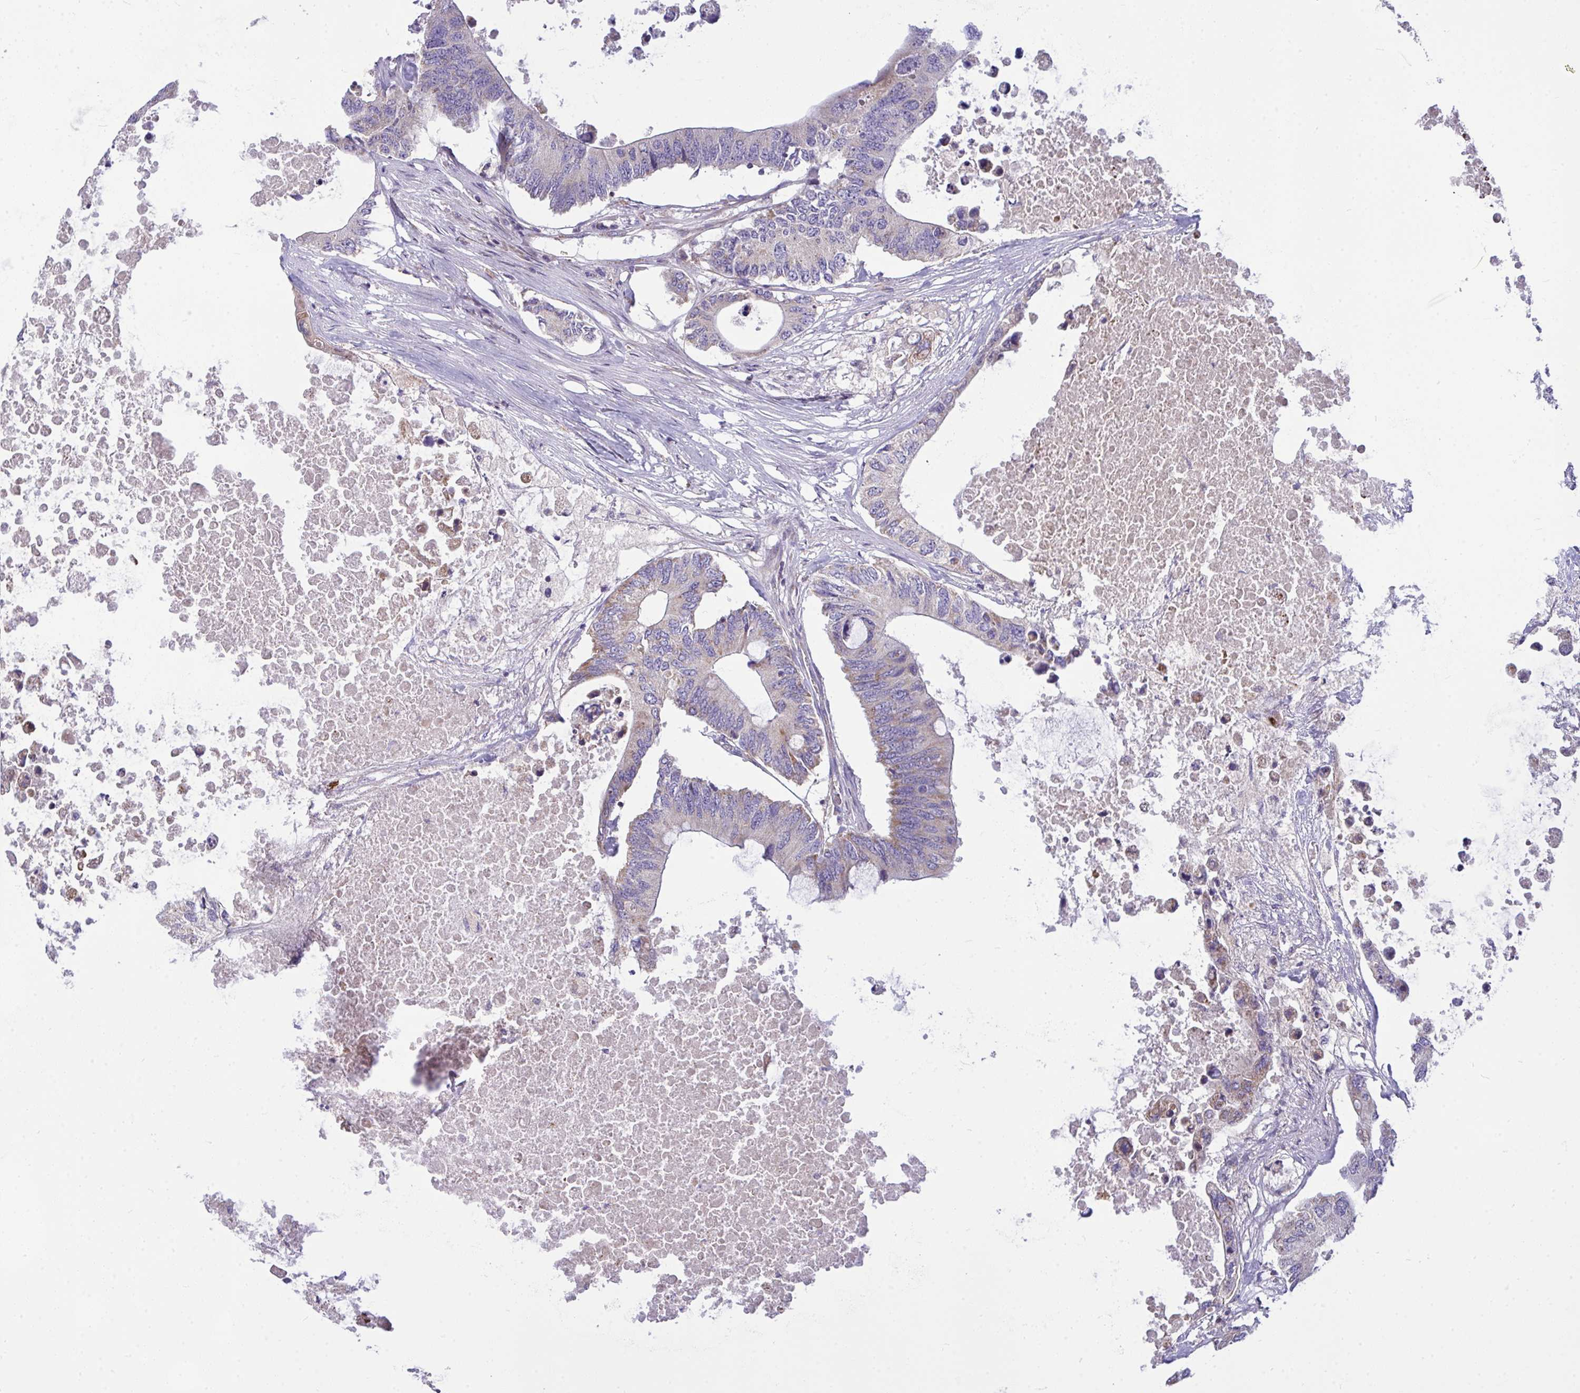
{"staining": {"intensity": "moderate", "quantity": "25%-75%", "location": "cytoplasmic/membranous"}, "tissue": "colorectal cancer", "cell_type": "Tumor cells", "image_type": "cancer", "snomed": [{"axis": "morphology", "description": "Adenocarcinoma, NOS"}, {"axis": "topography", "description": "Colon"}], "caption": "Protein expression analysis of human adenocarcinoma (colorectal) reveals moderate cytoplasmic/membranous positivity in about 25%-75% of tumor cells.", "gene": "CEP63", "patient": {"sex": "male", "age": 71}}